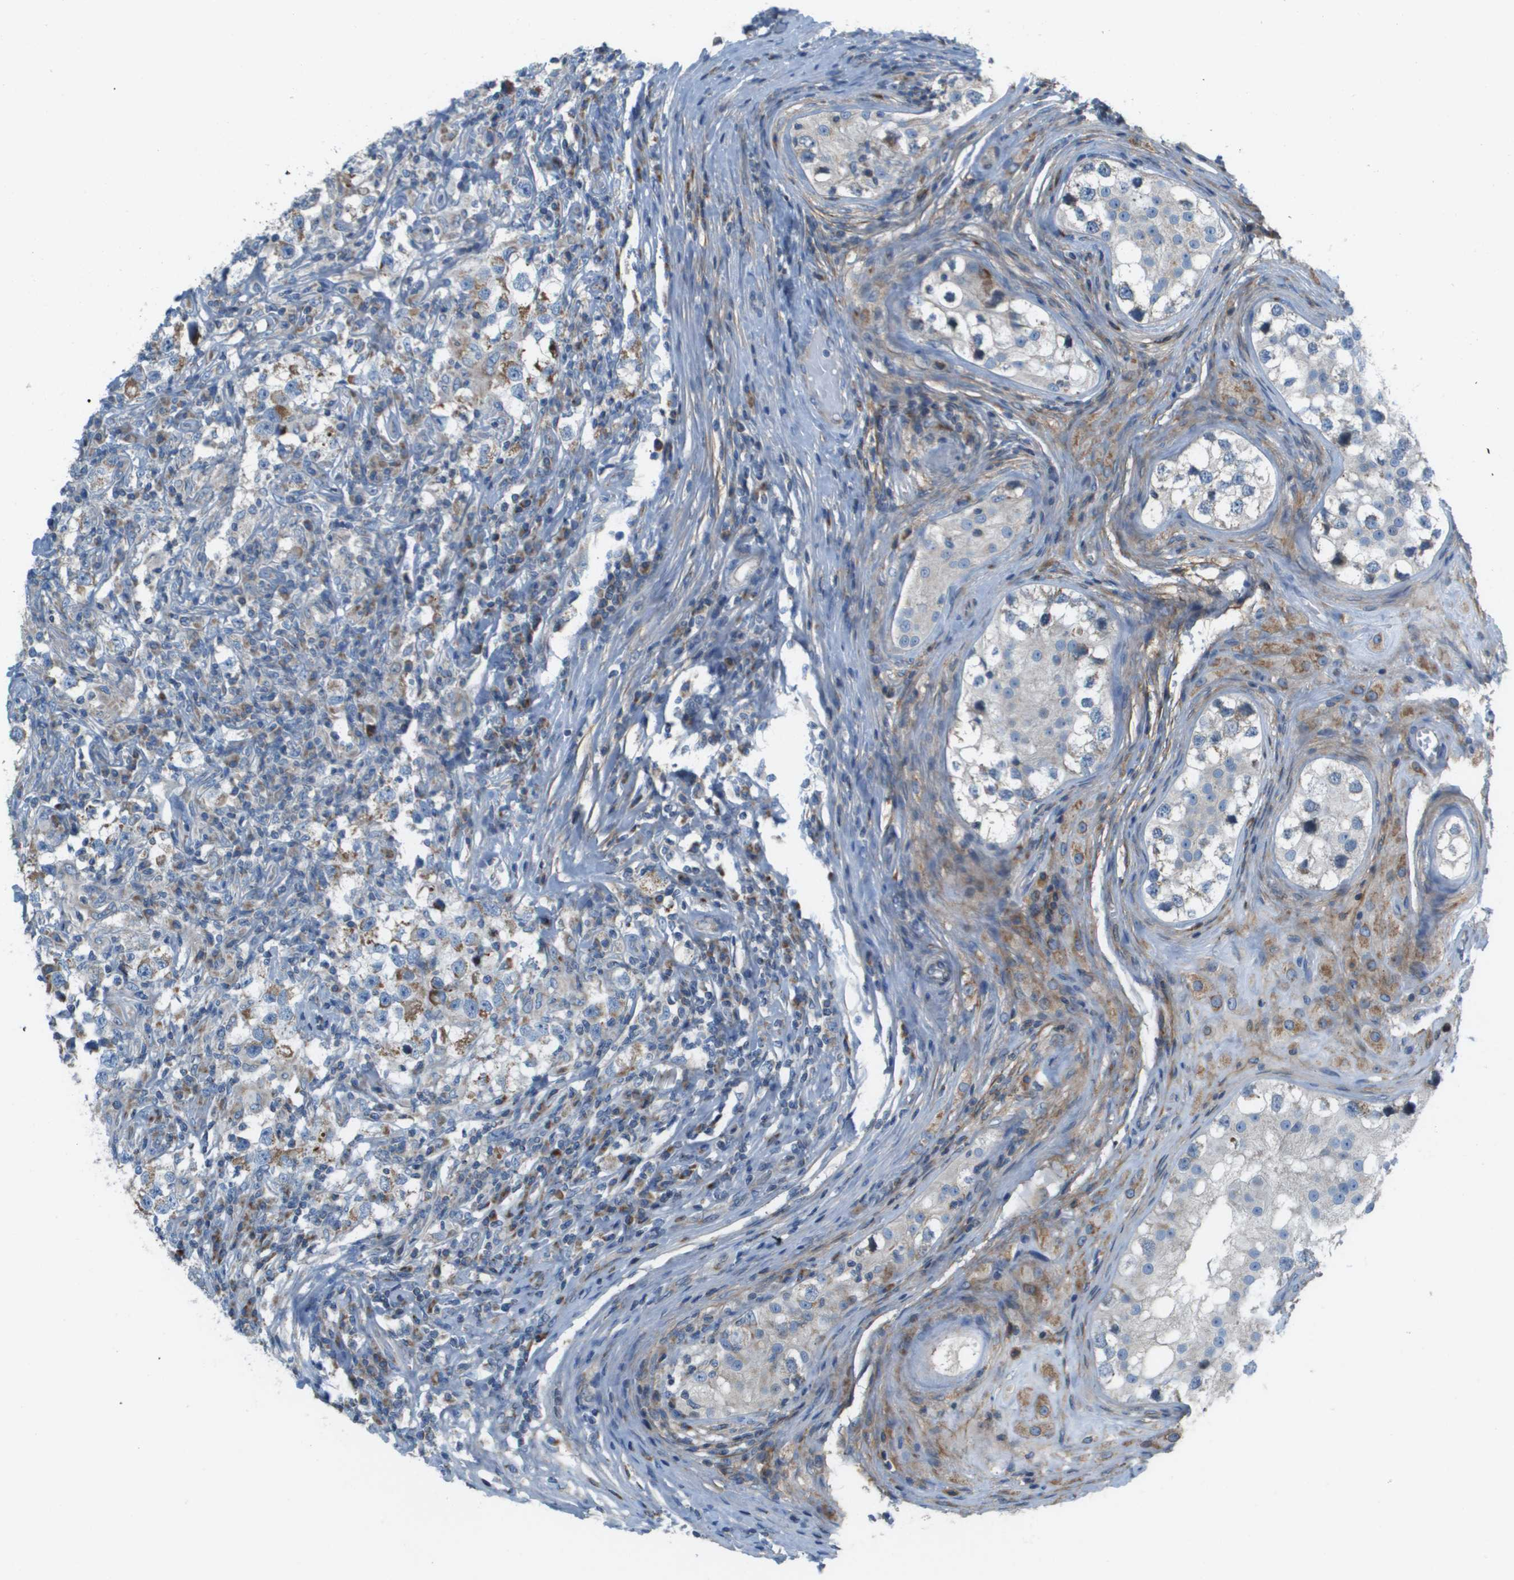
{"staining": {"intensity": "moderate", "quantity": "<25%", "location": "cytoplasmic/membranous"}, "tissue": "testis cancer", "cell_type": "Tumor cells", "image_type": "cancer", "snomed": [{"axis": "morphology", "description": "Carcinoma, Embryonal, NOS"}, {"axis": "topography", "description": "Testis"}], "caption": "The photomicrograph reveals a brown stain indicating the presence of a protein in the cytoplasmic/membranous of tumor cells in testis embryonal carcinoma. (DAB = brown stain, brightfield microscopy at high magnification).", "gene": "GALNT6", "patient": {"sex": "male", "age": 21}}